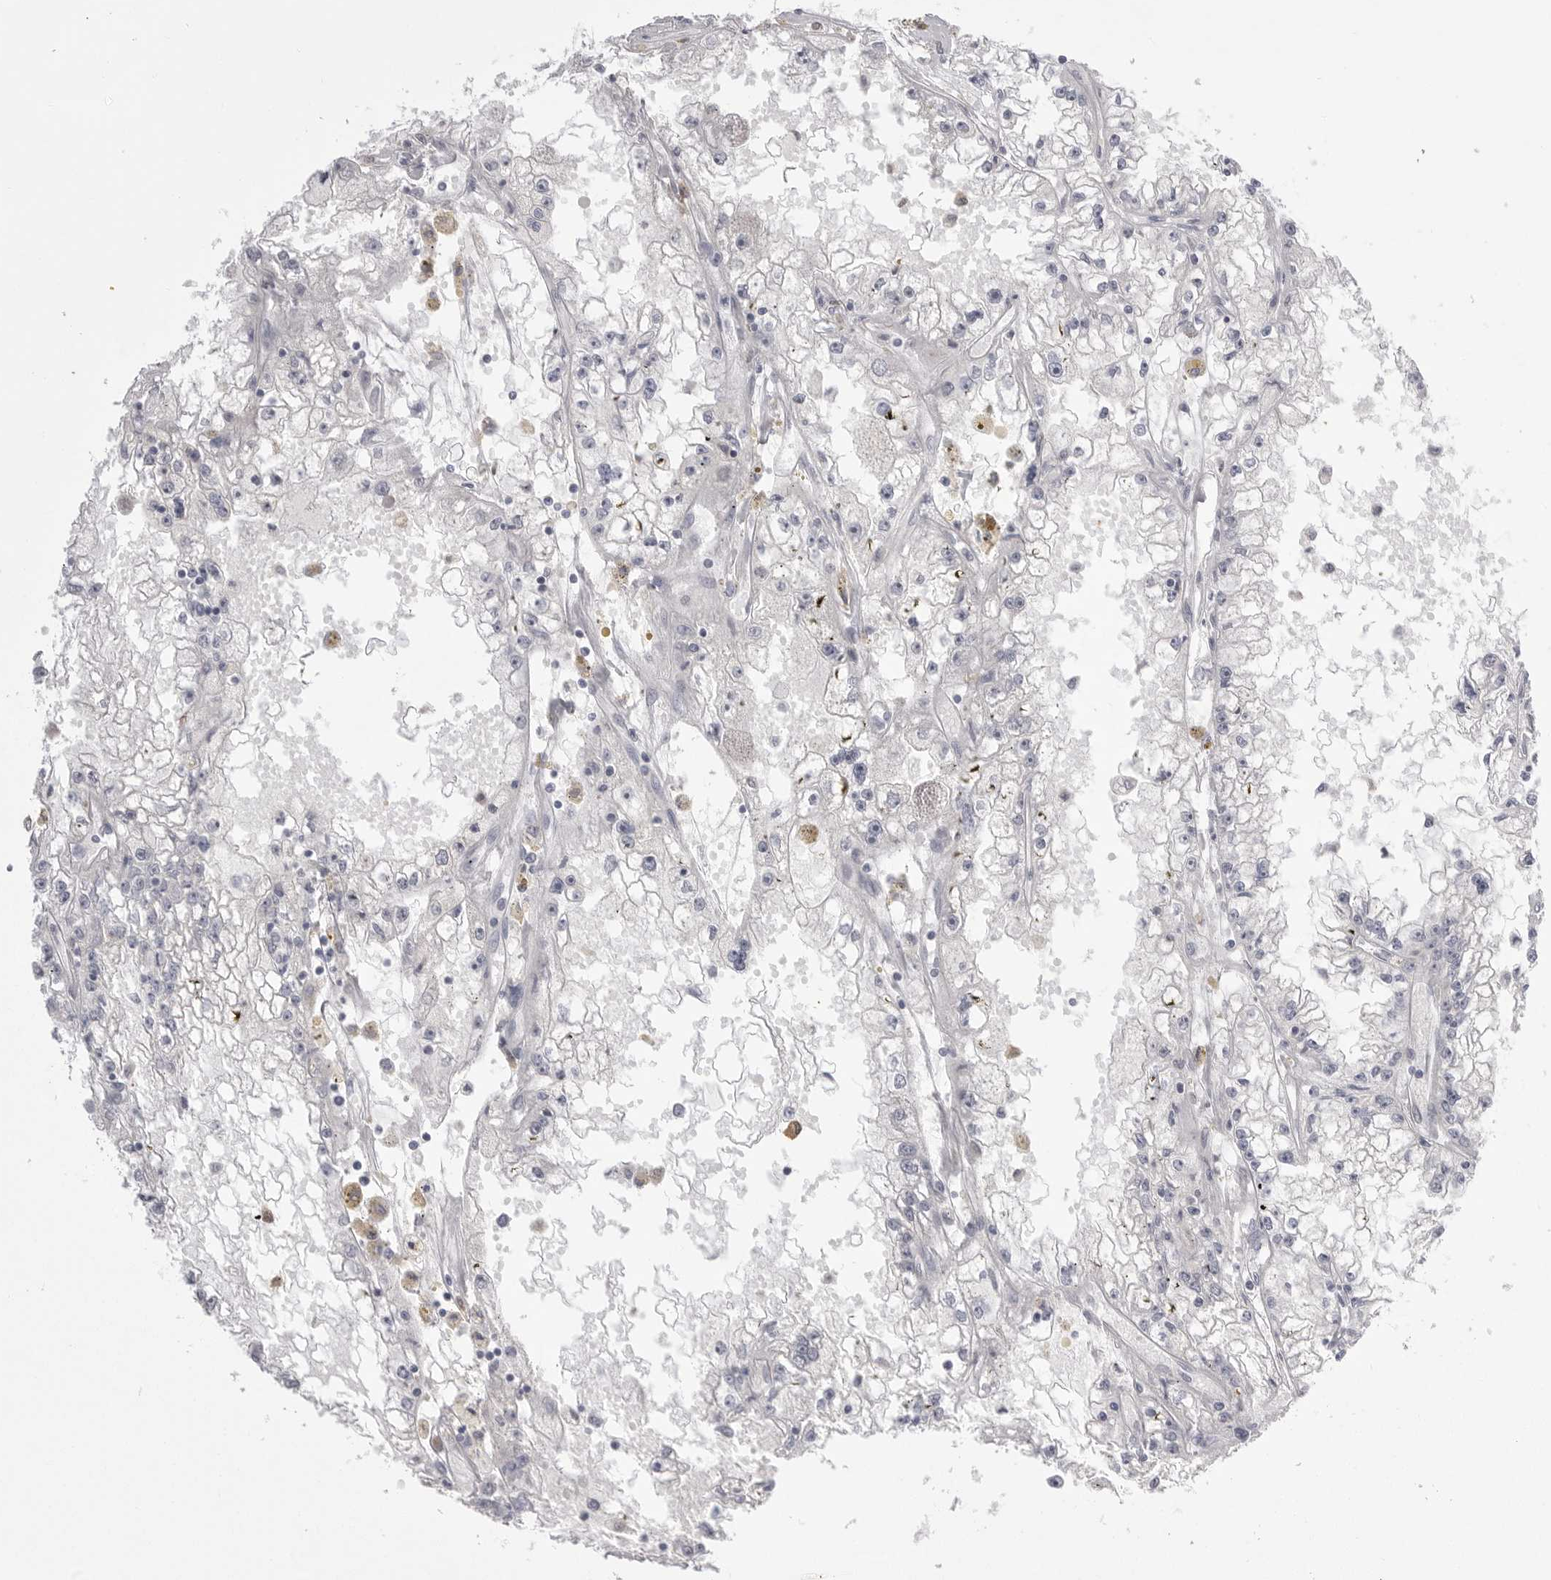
{"staining": {"intensity": "negative", "quantity": "none", "location": "none"}, "tissue": "renal cancer", "cell_type": "Tumor cells", "image_type": "cancer", "snomed": [{"axis": "morphology", "description": "Adenocarcinoma, NOS"}, {"axis": "topography", "description": "Kidney"}], "caption": "High power microscopy image of an immunohistochemistry image of renal cancer, revealing no significant staining in tumor cells.", "gene": "KYAT3", "patient": {"sex": "male", "age": 56}}